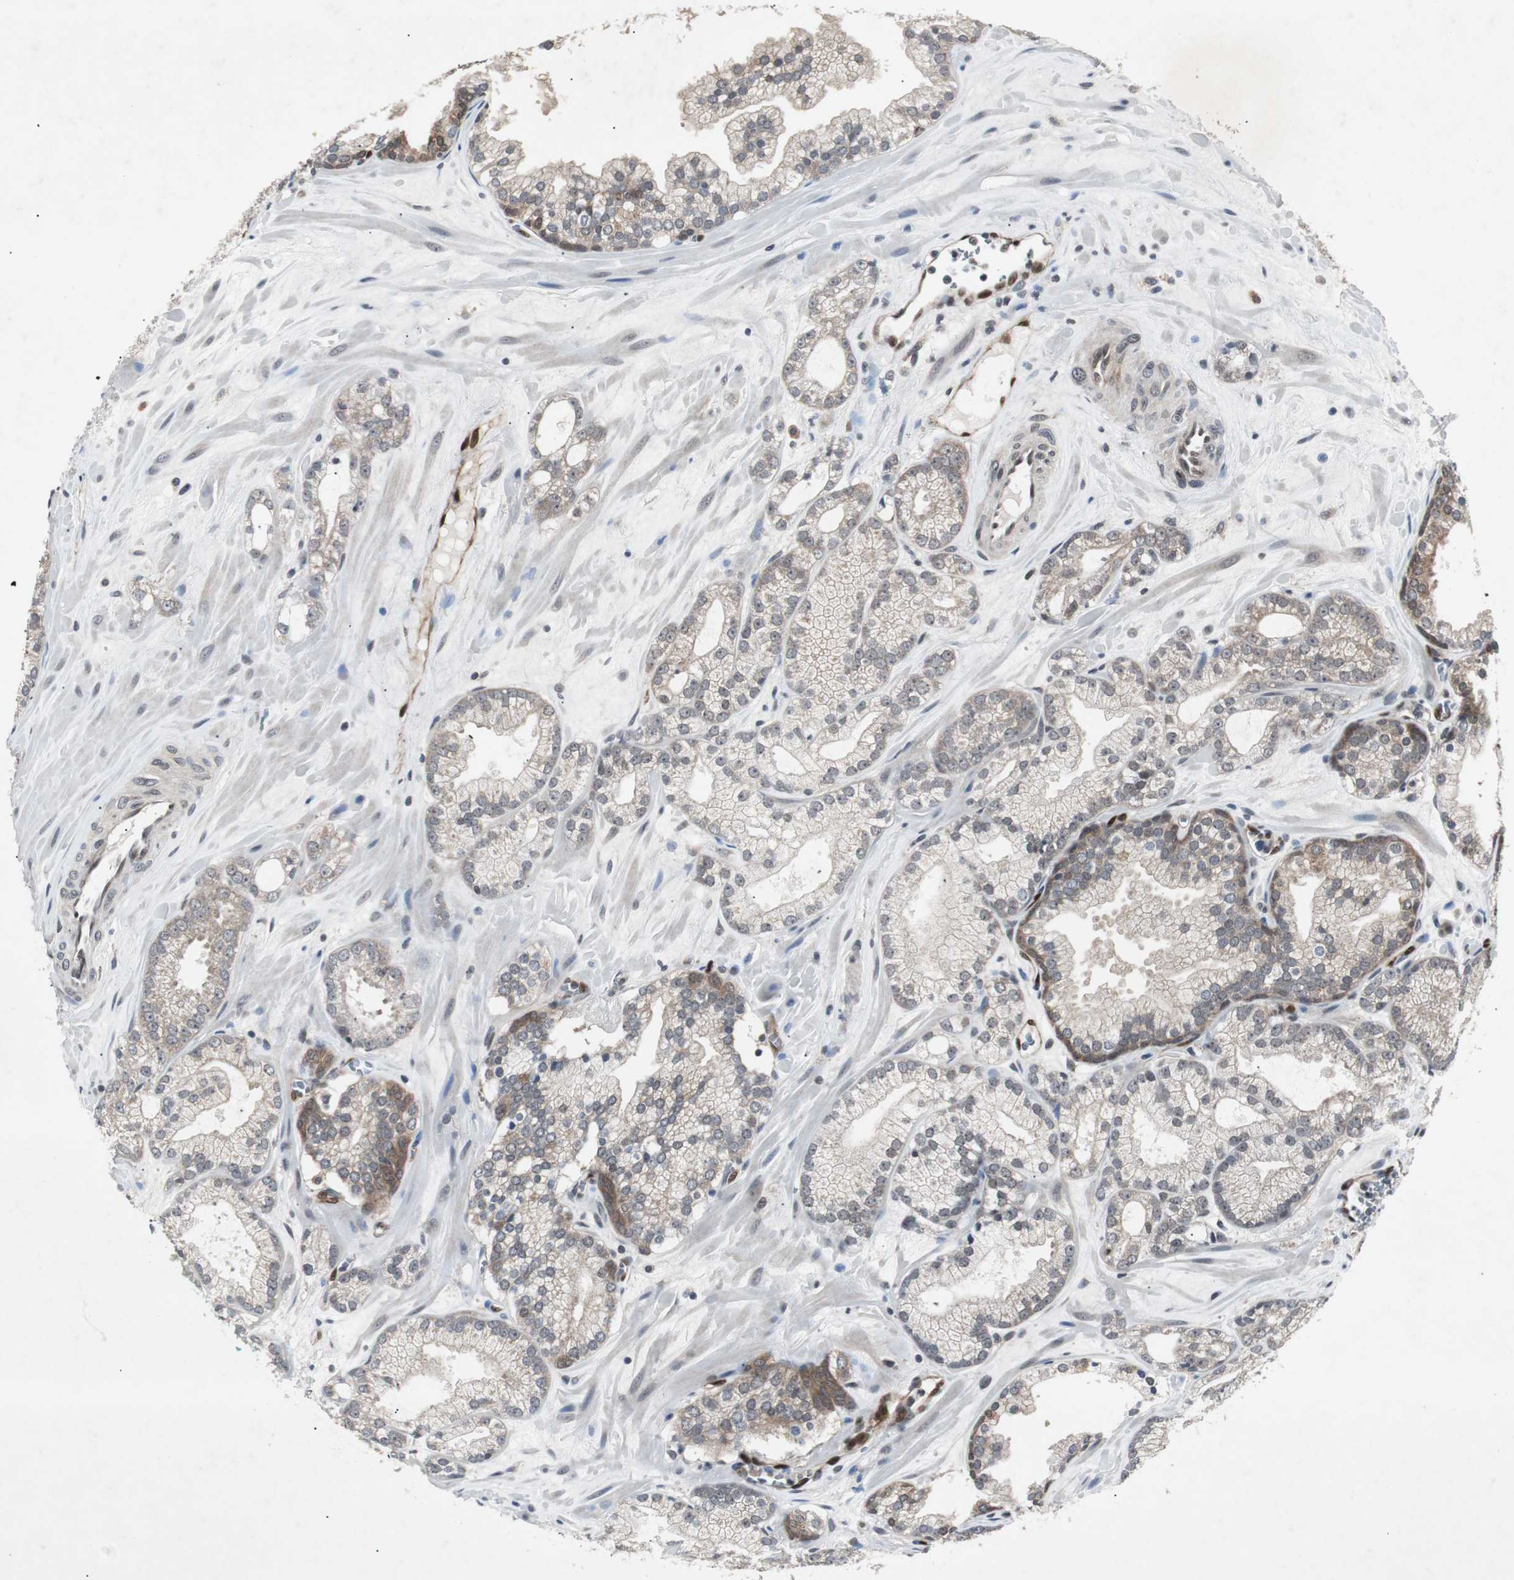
{"staining": {"intensity": "weak", "quantity": ">75%", "location": "cytoplasmic/membranous"}, "tissue": "prostate cancer", "cell_type": "Tumor cells", "image_type": "cancer", "snomed": [{"axis": "morphology", "description": "Adenocarcinoma, Low grade"}, {"axis": "topography", "description": "Prostate"}], "caption": "Immunohistochemical staining of human prostate cancer (adenocarcinoma (low-grade)) exhibits weak cytoplasmic/membranous protein expression in approximately >75% of tumor cells. (brown staining indicates protein expression, while blue staining denotes nuclei).", "gene": "SMAD1", "patient": {"sex": "male", "age": 57}}